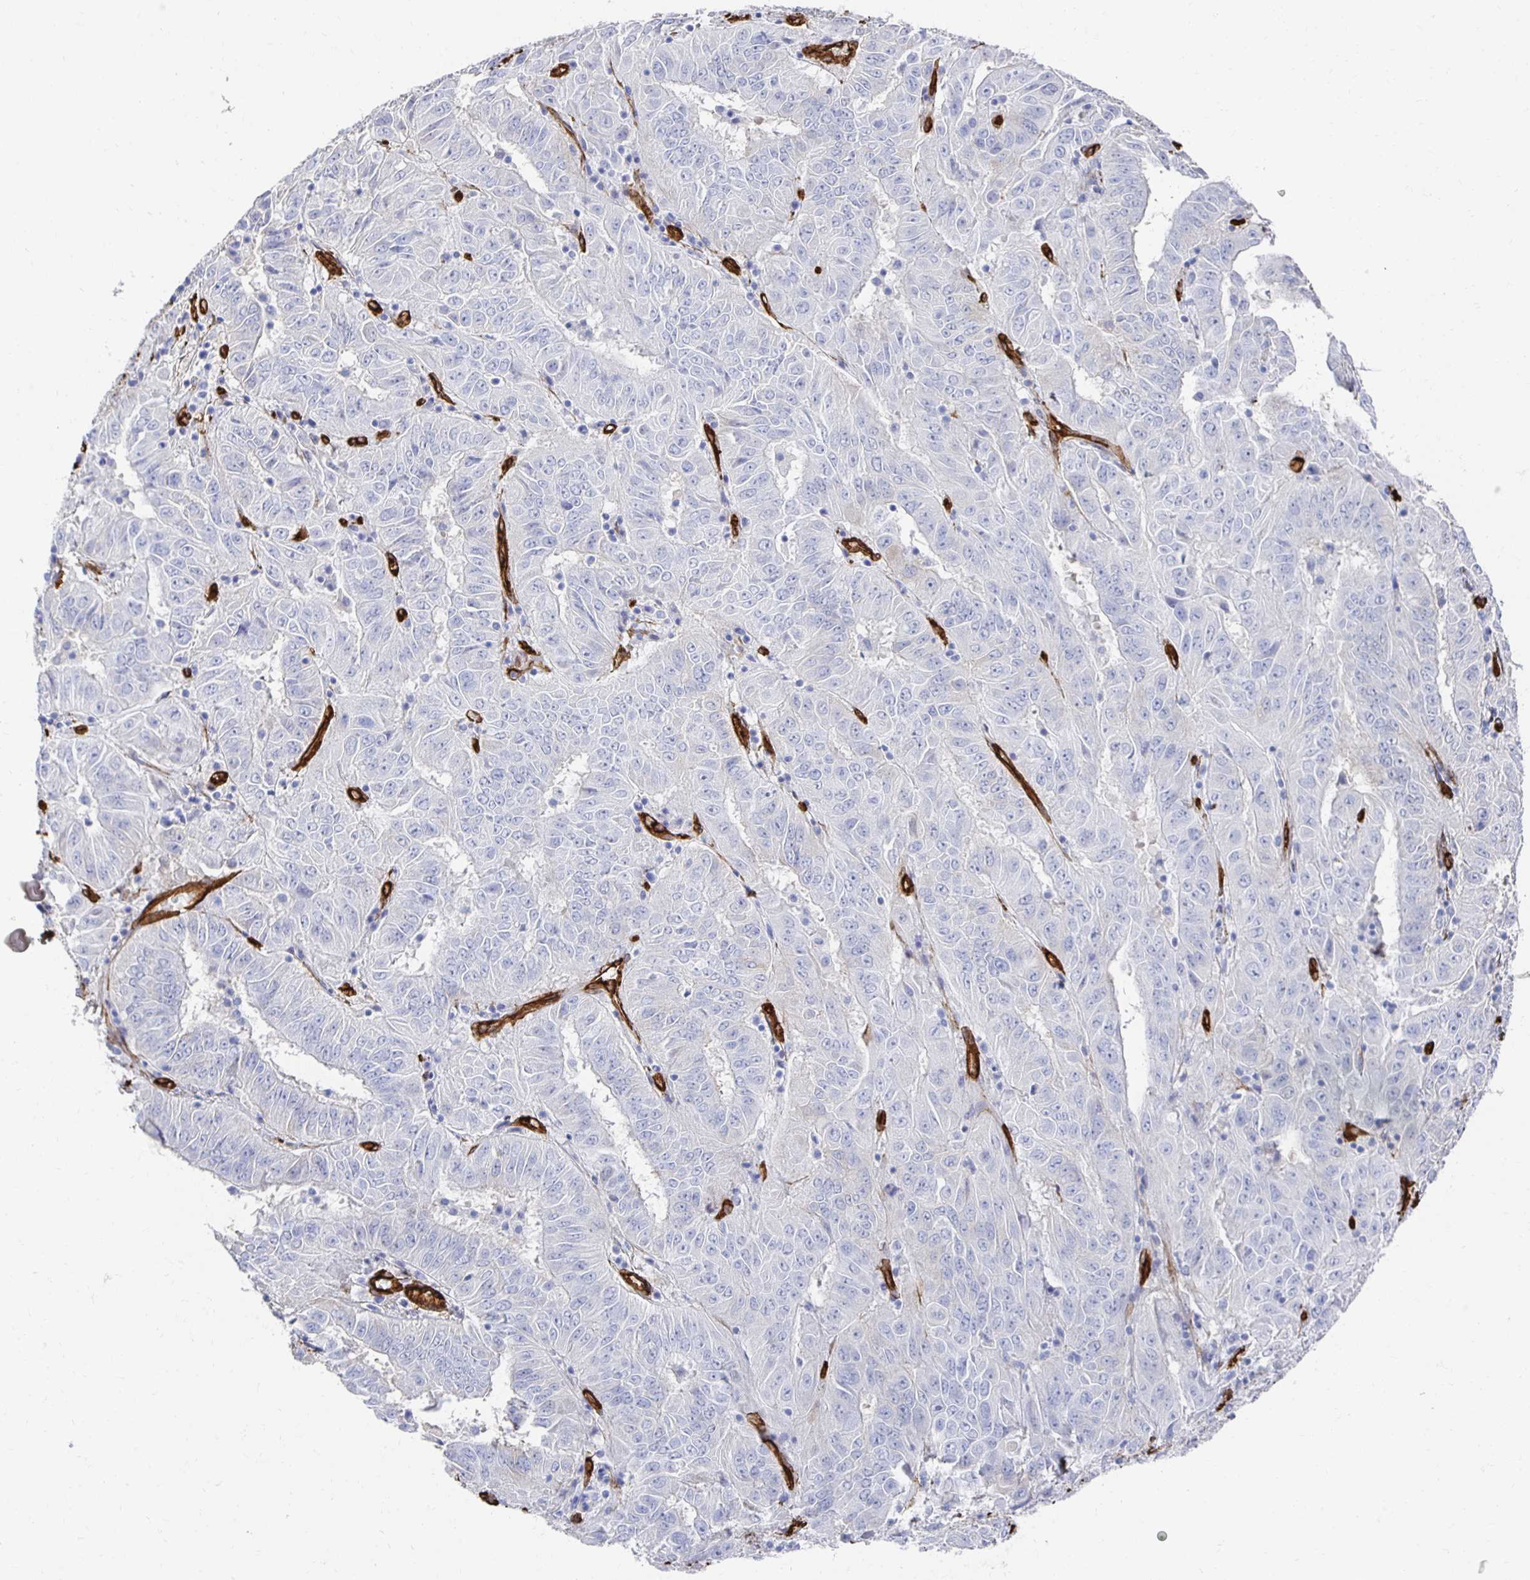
{"staining": {"intensity": "negative", "quantity": "none", "location": "none"}, "tissue": "pancreatic cancer", "cell_type": "Tumor cells", "image_type": "cancer", "snomed": [{"axis": "morphology", "description": "Adenocarcinoma, NOS"}, {"axis": "topography", "description": "Pancreas"}], "caption": "IHC micrograph of neoplastic tissue: pancreatic cancer (adenocarcinoma) stained with DAB shows no significant protein positivity in tumor cells. The staining was performed using DAB (3,3'-diaminobenzidine) to visualize the protein expression in brown, while the nuclei were stained in blue with hematoxylin (Magnification: 20x).", "gene": "VIPR2", "patient": {"sex": "male", "age": 63}}